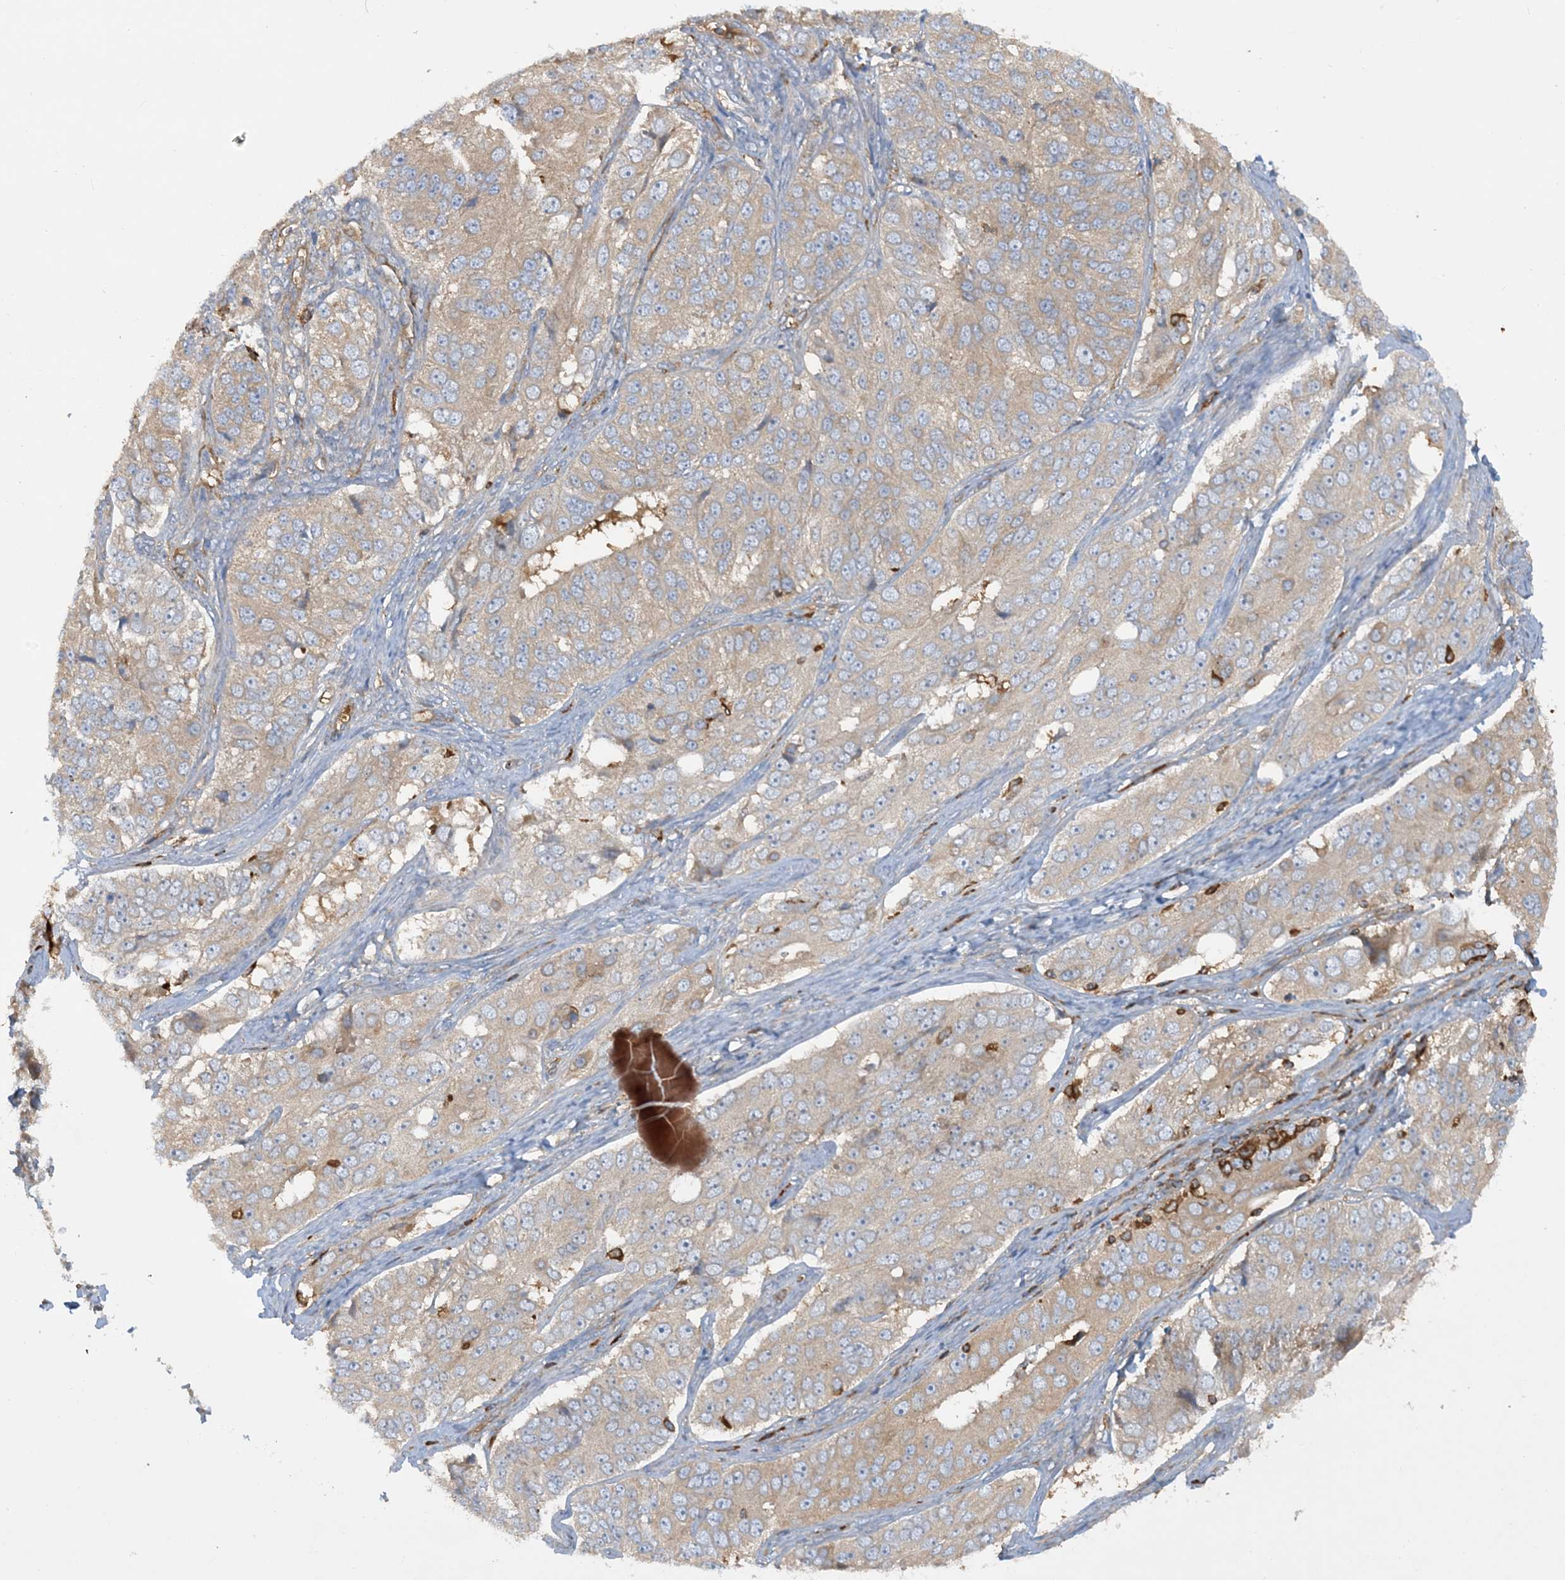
{"staining": {"intensity": "weak", "quantity": ">75%", "location": "cytoplasmic/membranous"}, "tissue": "ovarian cancer", "cell_type": "Tumor cells", "image_type": "cancer", "snomed": [{"axis": "morphology", "description": "Carcinoma, endometroid"}, {"axis": "topography", "description": "Ovary"}], "caption": "Weak cytoplasmic/membranous expression for a protein is present in about >75% of tumor cells of ovarian cancer (endometroid carcinoma) using immunohistochemistry.", "gene": "SFMBT2", "patient": {"sex": "female", "age": 51}}